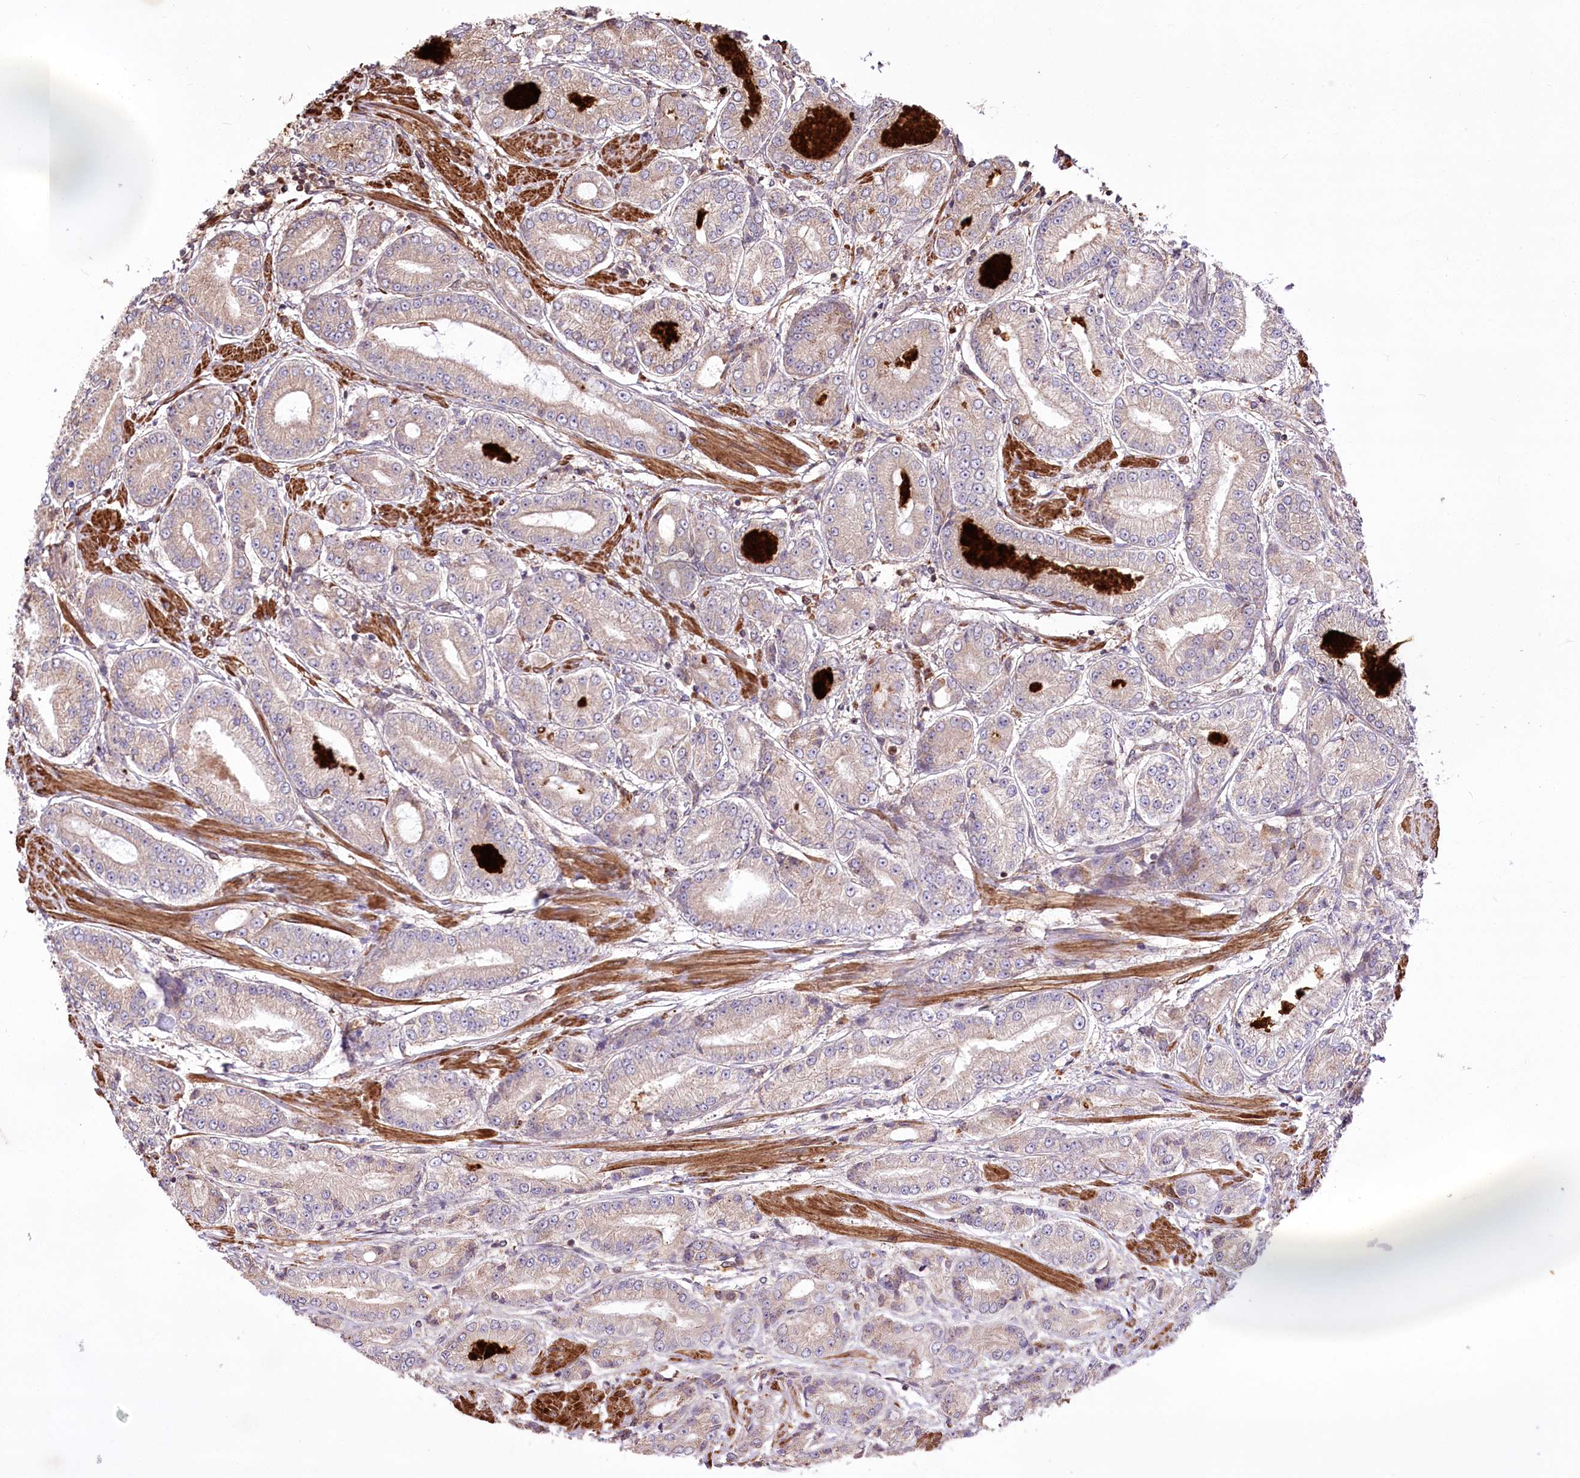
{"staining": {"intensity": "weak", "quantity": "<25%", "location": "cytoplasmic/membranous"}, "tissue": "prostate cancer", "cell_type": "Tumor cells", "image_type": "cancer", "snomed": [{"axis": "morphology", "description": "Adenocarcinoma, High grade"}, {"axis": "topography", "description": "Prostate"}], "caption": "Adenocarcinoma (high-grade) (prostate) stained for a protein using IHC shows no staining tumor cells.", "gene": "RNF24", "patient": {"sex": "male", "age": 59}}